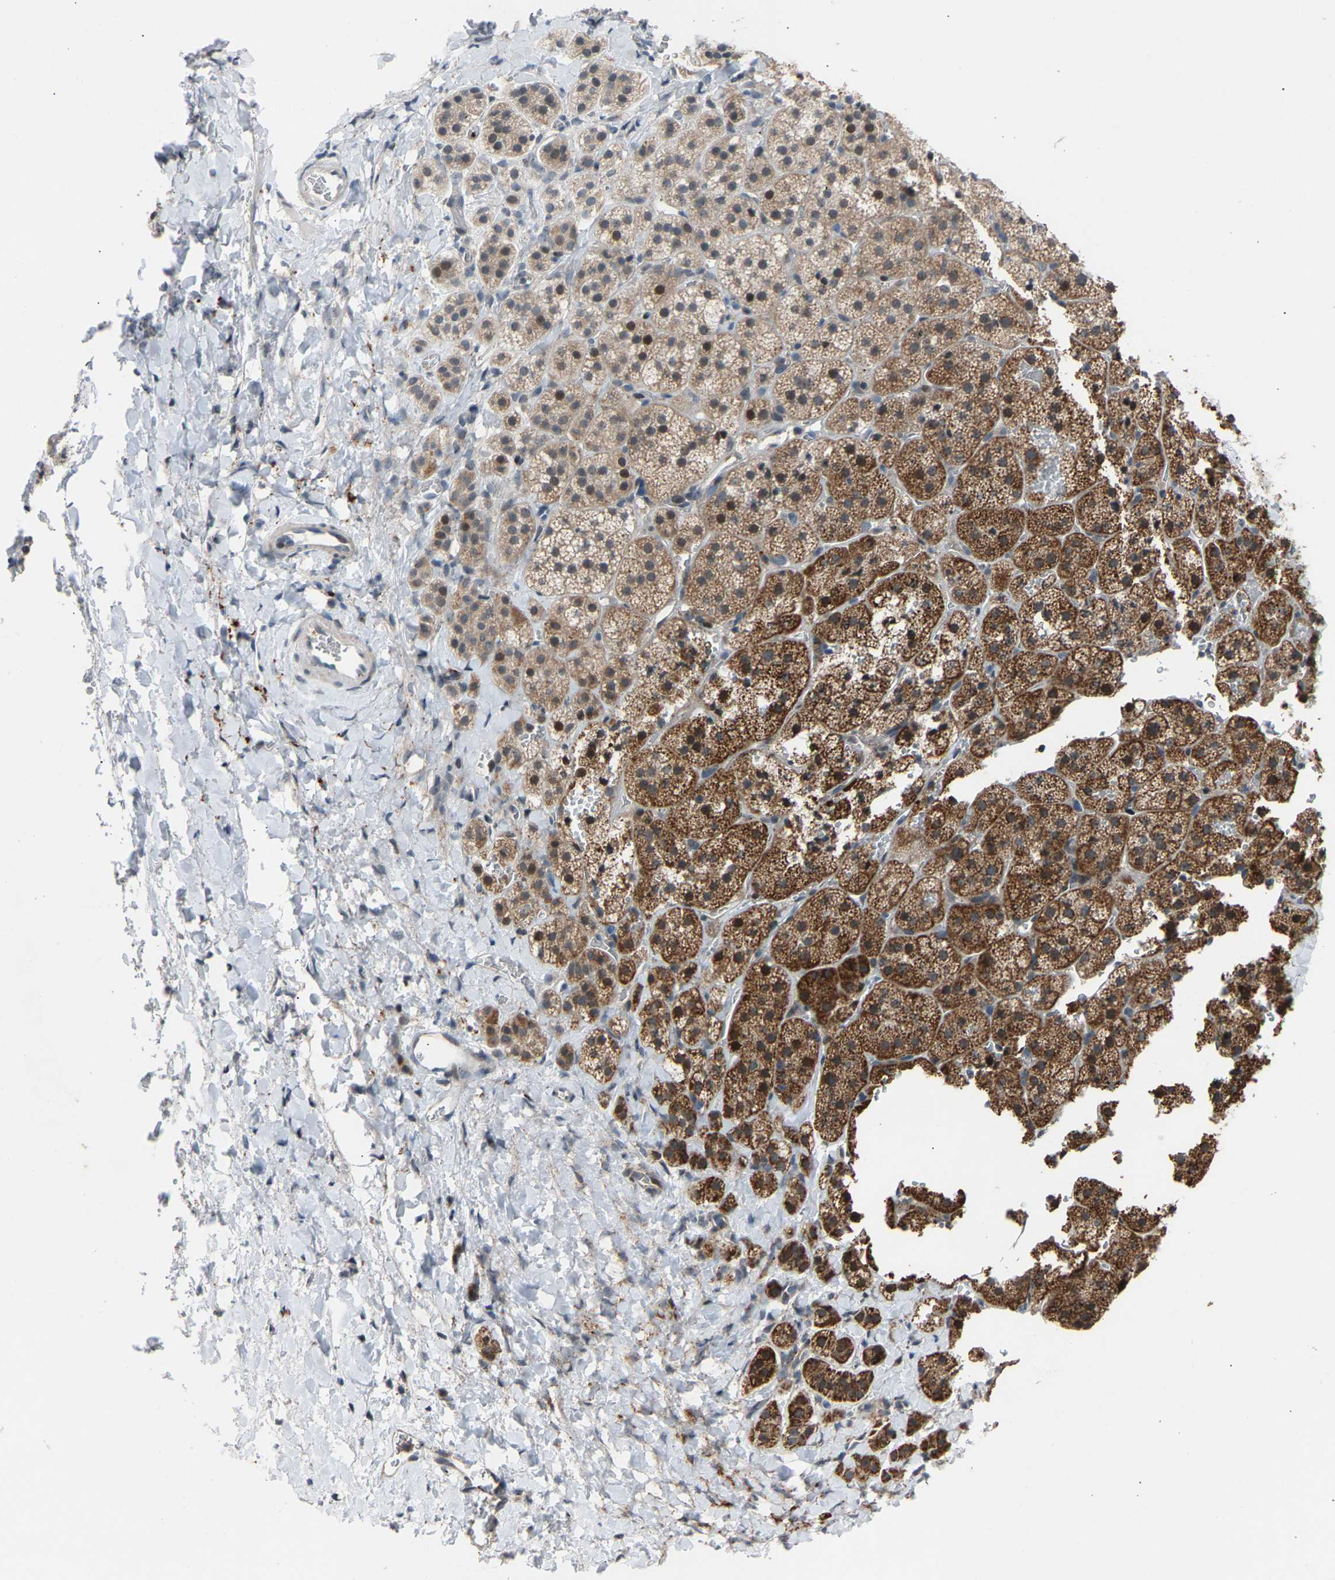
{"staining": {"intensity": "strong", "quantity": ">75%", "location": "cytoplasmic/membranous"}, "tissue": "adrenal gland", "cell_type": "Glandular cells", "image_type": "normal", "snomed": [{"axis": "morphology", "description": "Normal tissue, NOS"}, {"axis": "topography", "description": "Adrenal gland"}], "caption": "This micrograph displays IHC staining of unremarkable adrenal gland, with high strong cytoplasmic/membranous positivity in about >75% of glandular cells.", "gene": "SLIRP", "patient": {"sex": "female", "age": 44}}